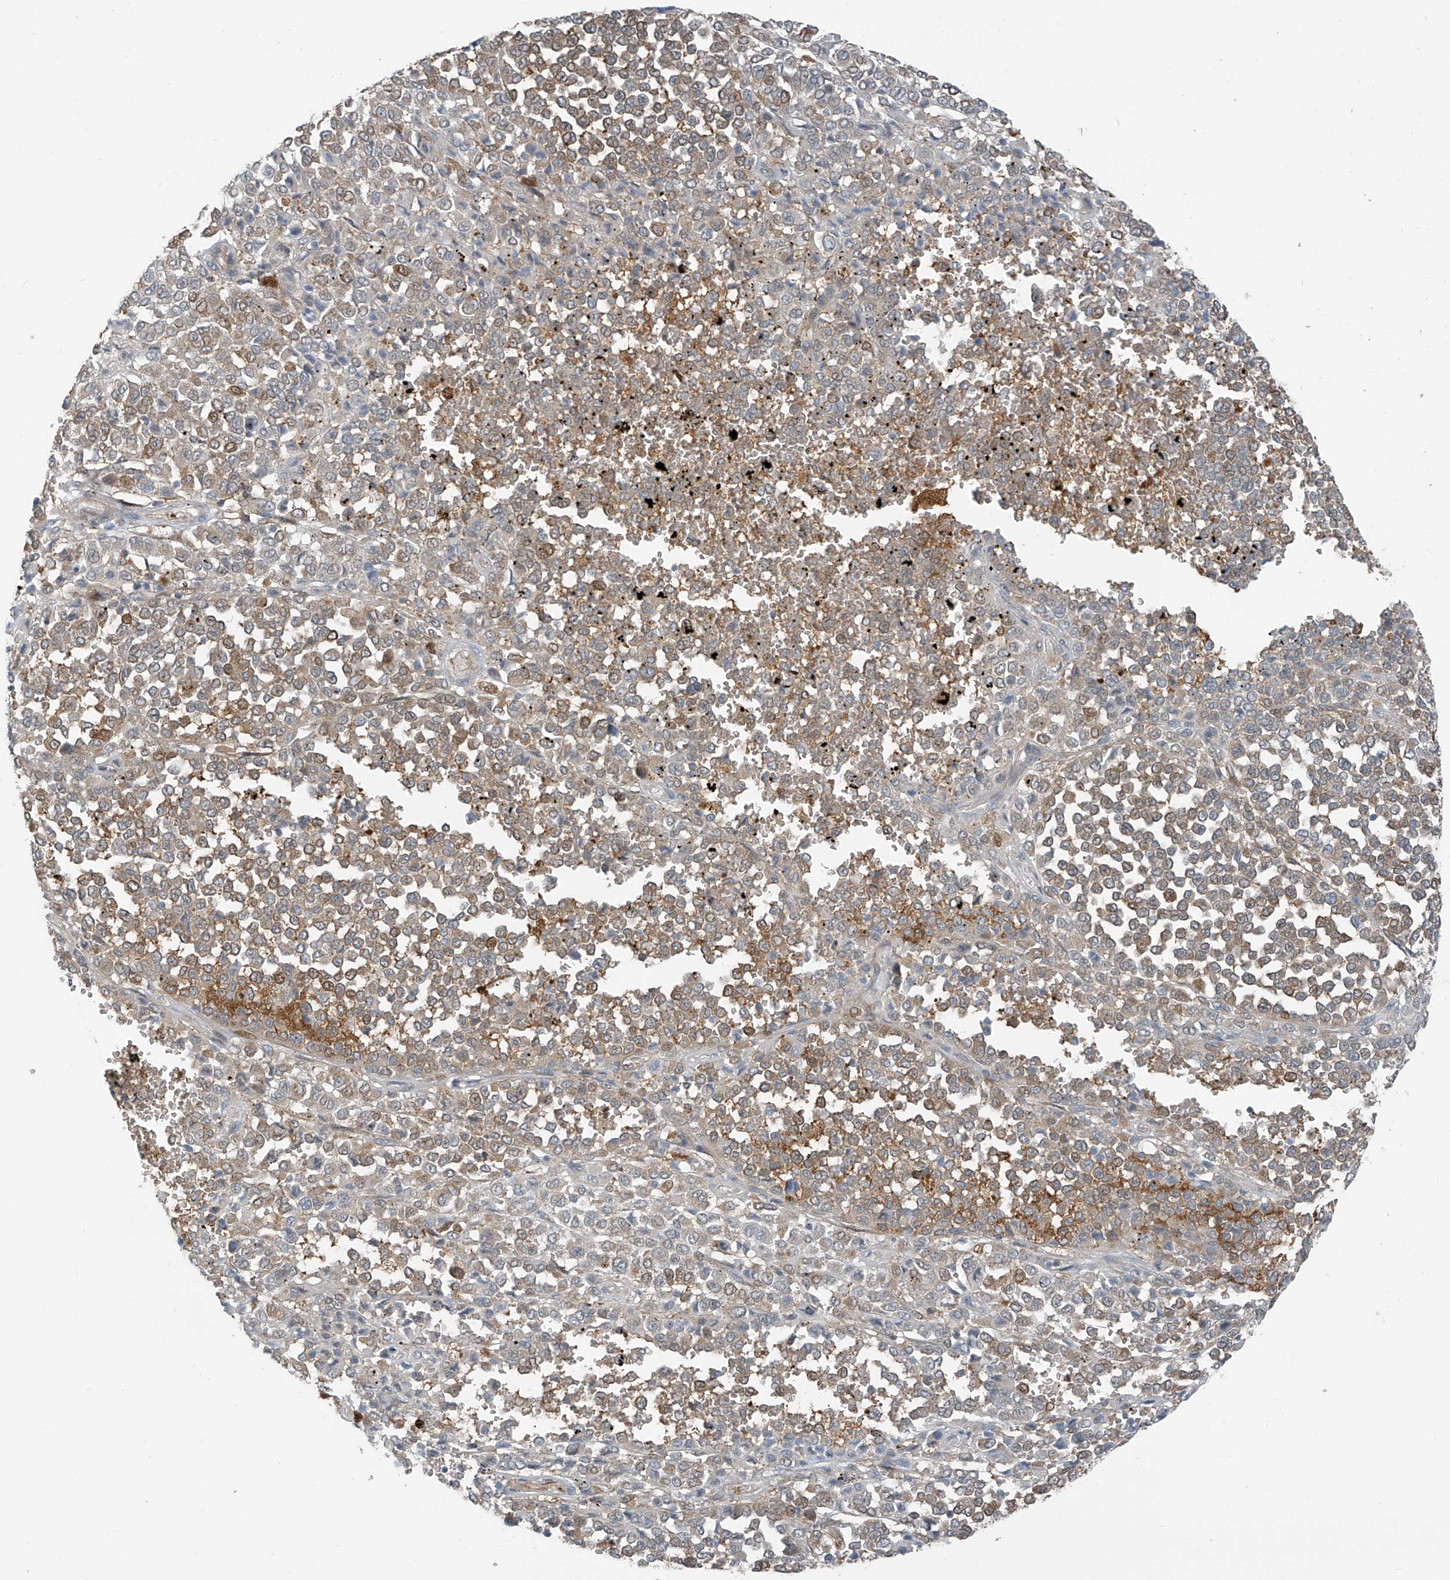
{"staining": {"intensity": "moderate", "quantity": "25%-75%", "location": "cytoplasmic/membranous"}, "tissue": "melanoma", "cell_type": "Tumor cells", "image_type": "cancer", "snomed": [{"axis": "morphology", "description": "Malignant melanoma, Metastatic site"}, {"axis": "topography", "description": "Pancreas"}], "caption": "Malignant melanoma (metastatic site) was stained to show a protein in brown. There is medium levels of moderate cytoplasmic/membranous expression in approximately 25%-75% of tumor cells.", "gene": "SLC12A6", "patient": {"sex": "female", "age": 30}}